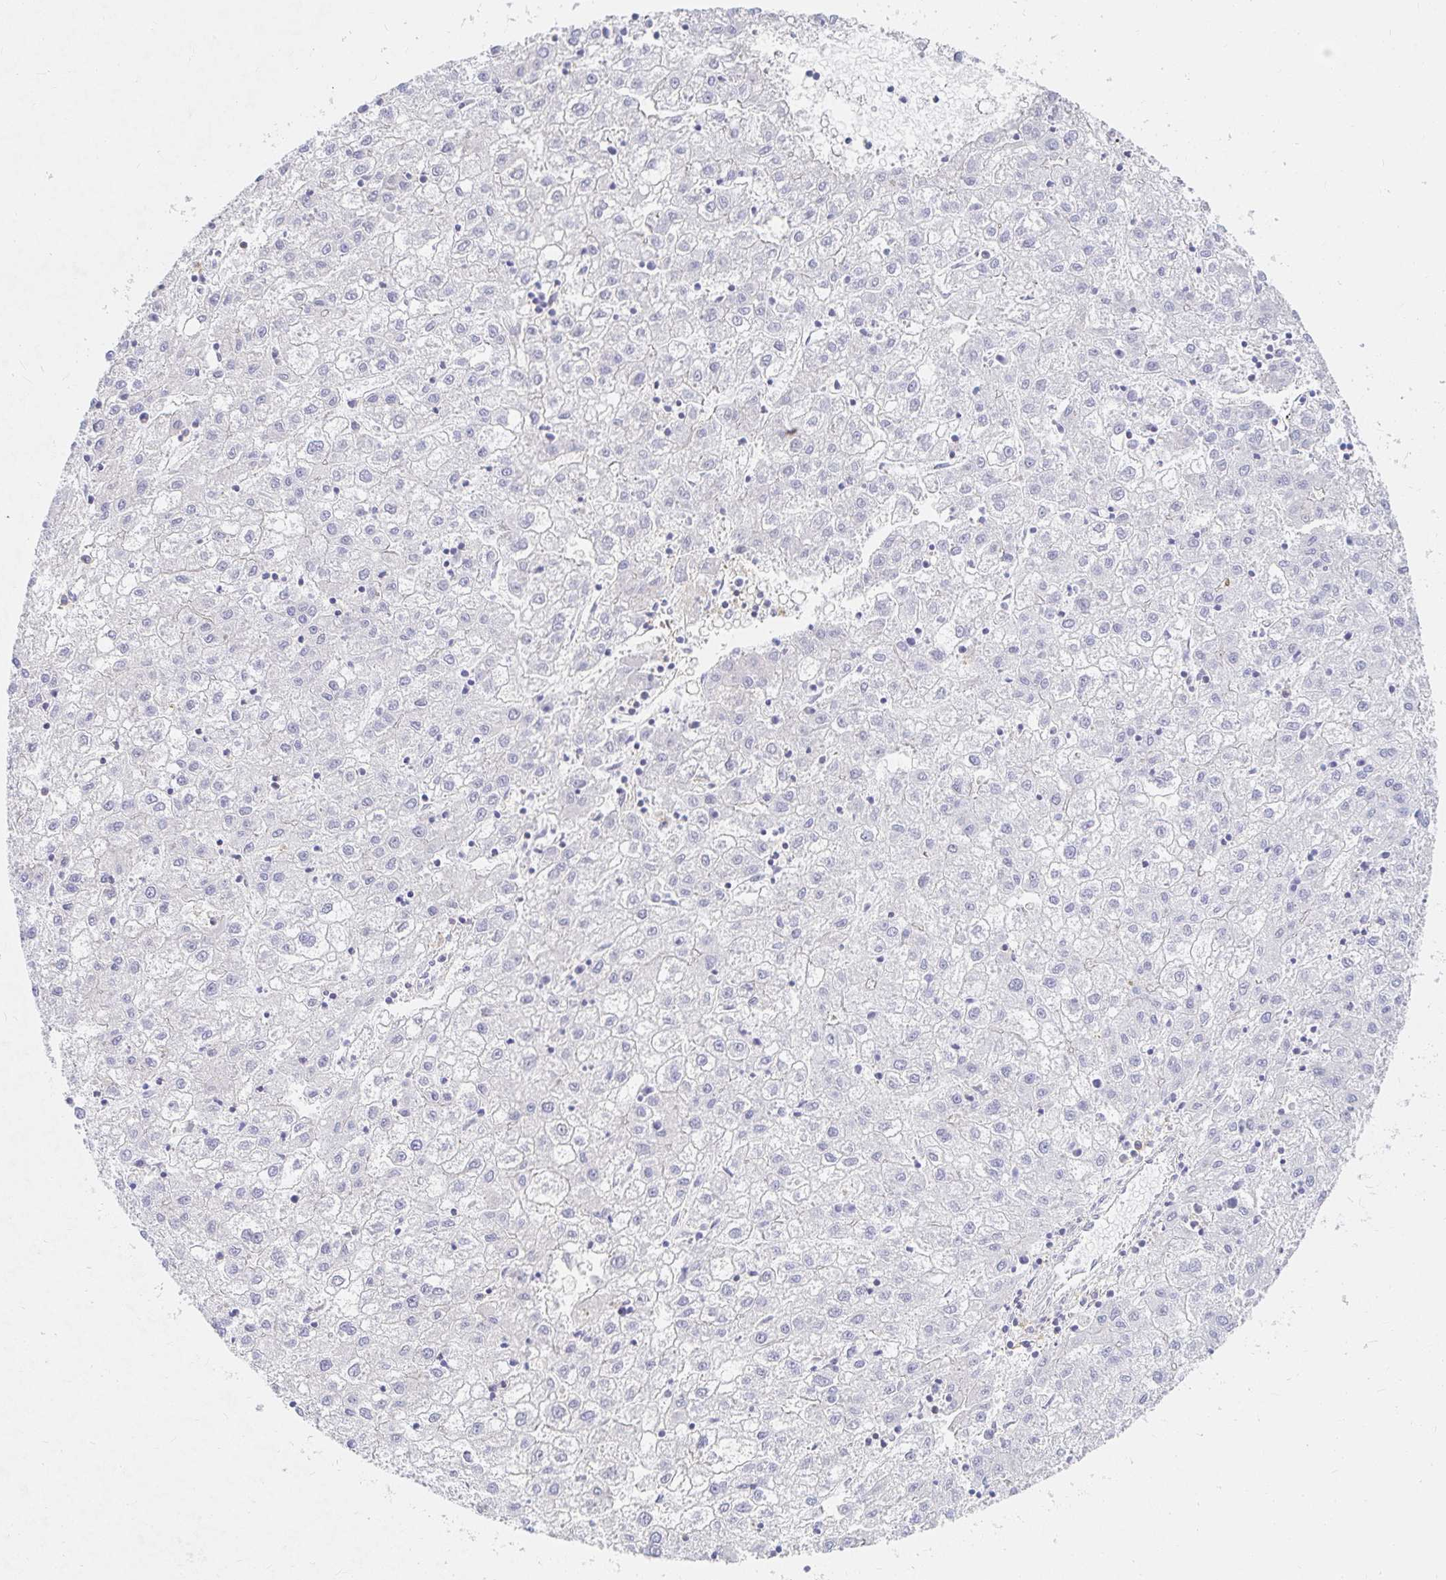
{"staining": {"intensity": "negative", "quantity": "none", "location": "none"}, "tissue": "liver cancer", "cell_type": "Tumor cells", "image_type": "cancer", "snomed": [{"axis": "morphology", "description": "Carcinoma, Hepatocellular, NOS"}, {"axis": "topography", "description": "Liver"}], "caption": "High magnification brightfield microscopy of liver cancer (hepatocellular carcinoma) stained with DAB (brown) and counterstained with hematoxylin (blue): tumor cells show no significant expression.", "gene": "TSPAN19", "patient": {"sex": "male", "age": 72}}